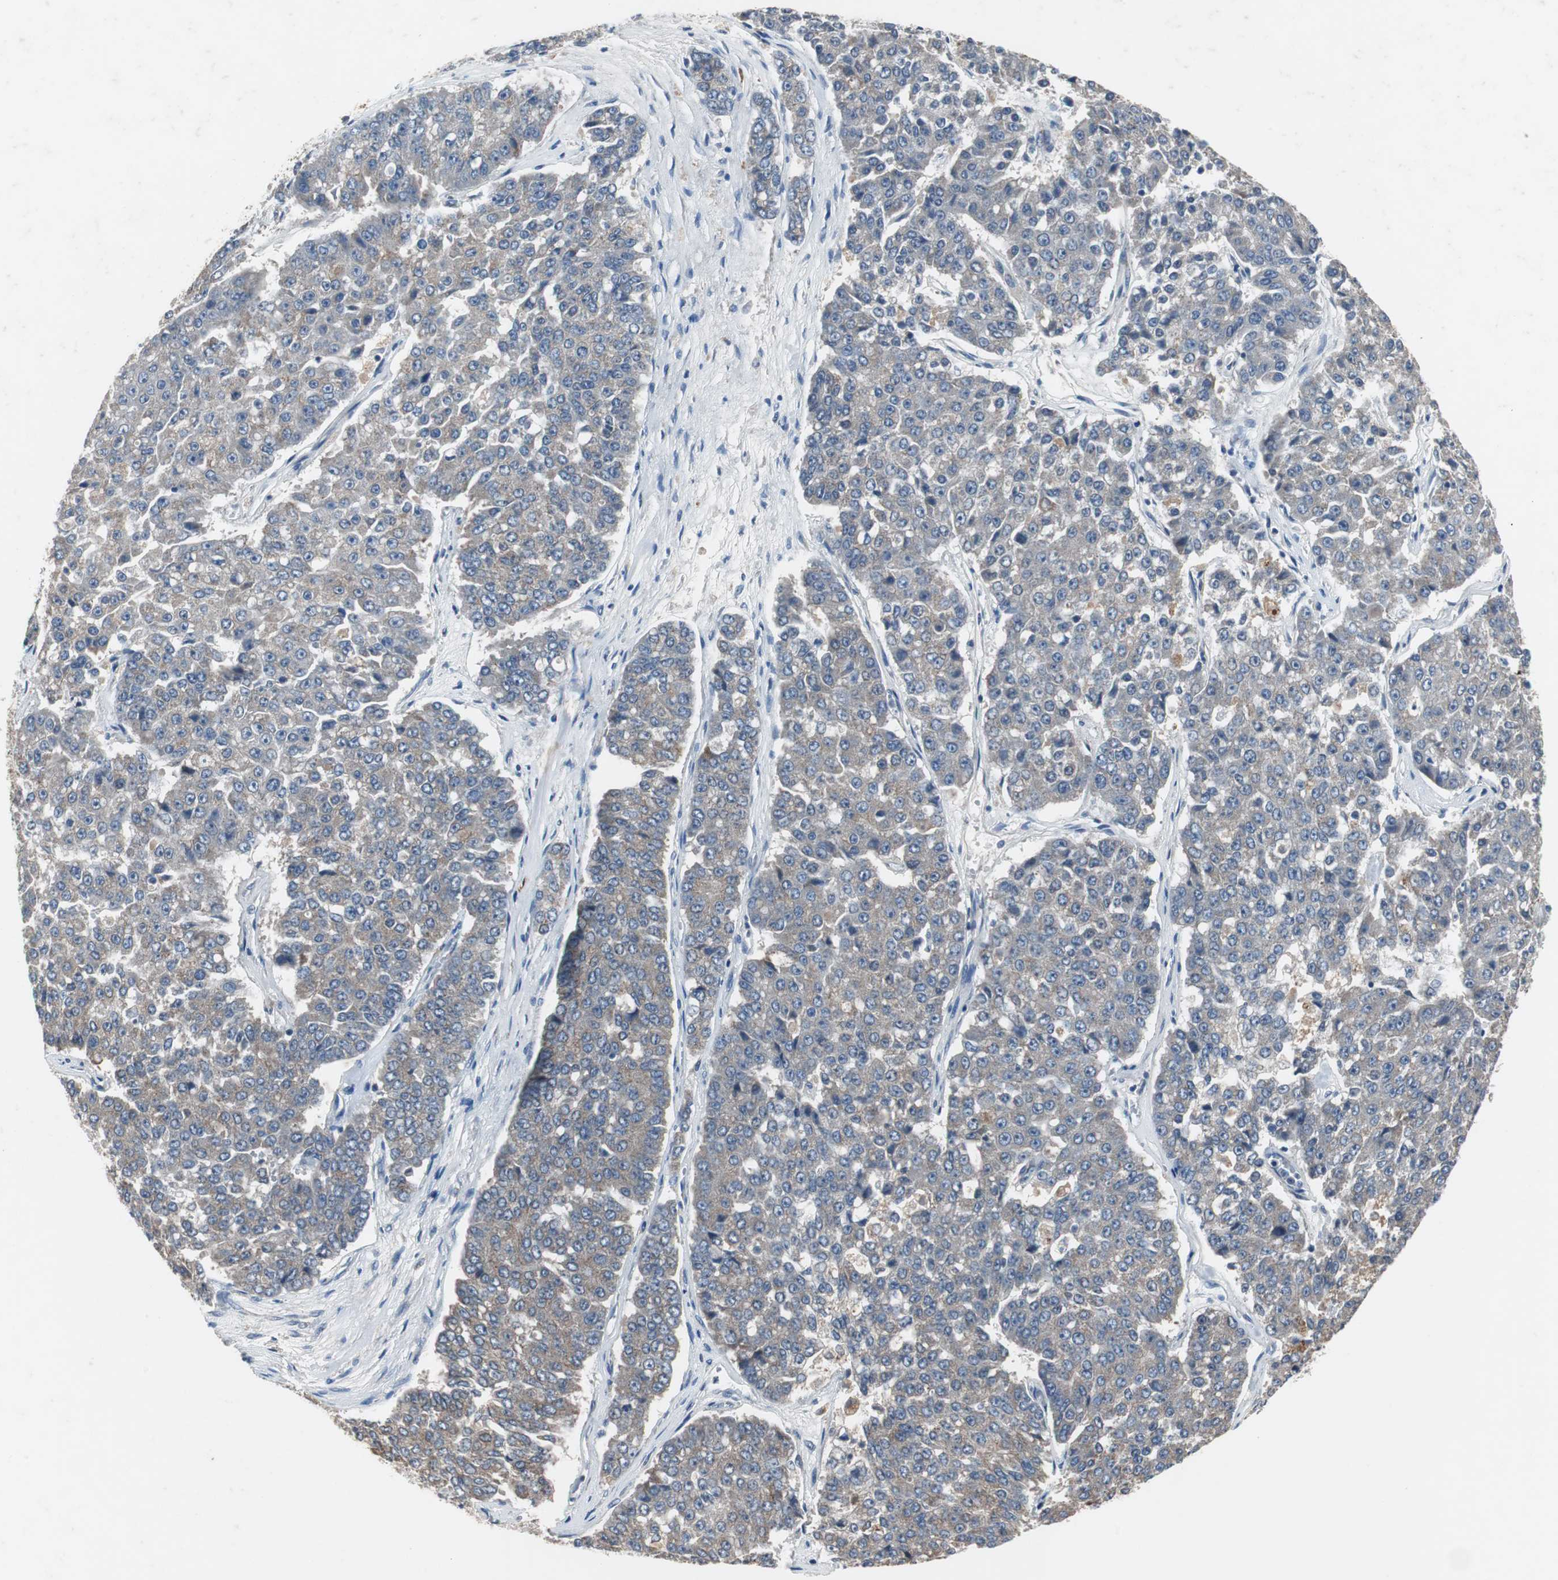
{"staining": {"intensity": "weak", "quantity": ">75%", "location": "cytoplasmic/membranous"}, "tissue": "pancreatic cancer", "cell_type": "Tumor cells", "image_type": "cancer", "snomed": [{"axis": "morphology", "description": "Adenocarcinoma, NOS"}, {"axis": "topography", "description": "Pancreas"}], "caption": "Immunohistochemical staining of adenocarcinoma (pancreatic) reveals low levels of weak cytoplasmic/membranous protein positivity in about >75% of tumor cells.", "gene": "CALB2", "patient": {"sex": "male", "age": 50}}